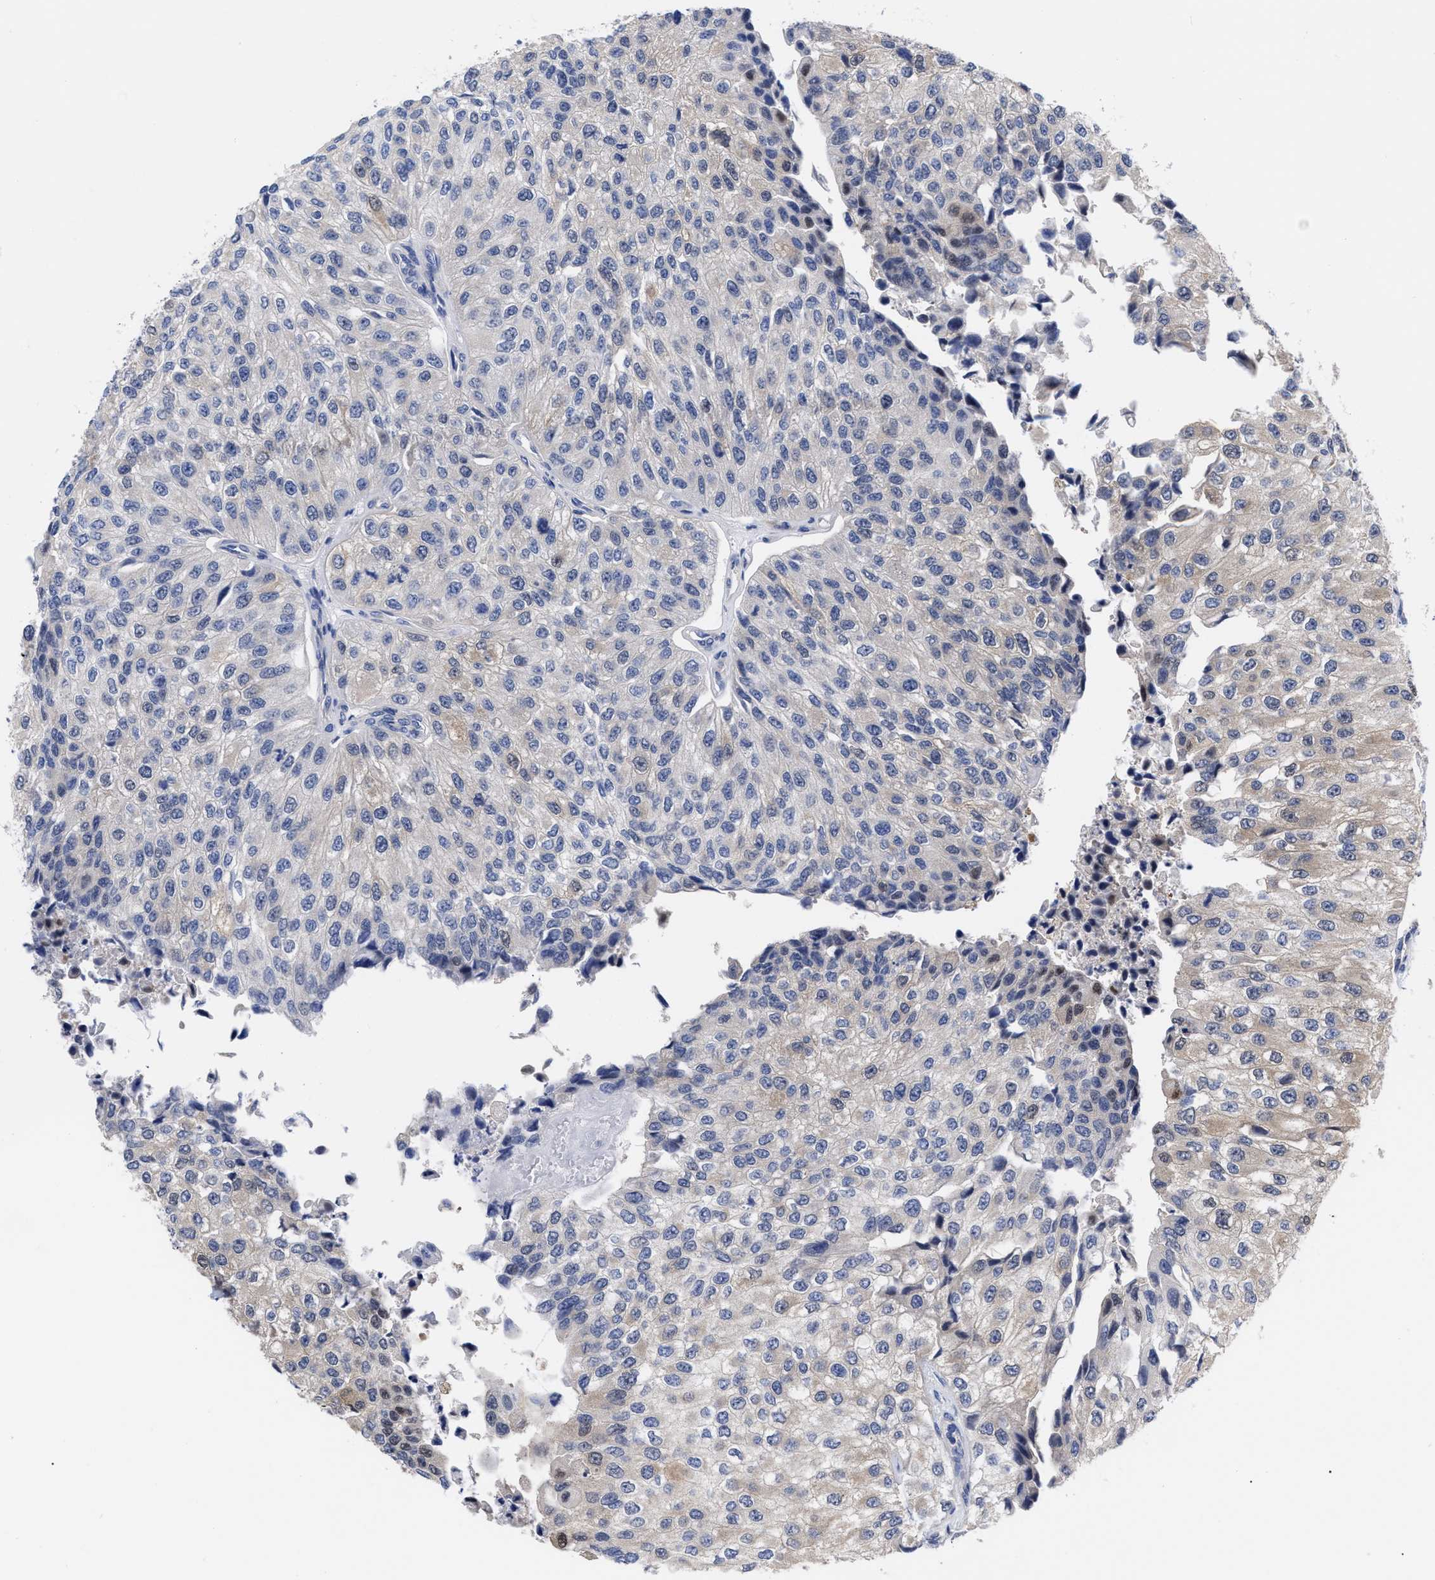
{"staining": {"intensity": "weak", "quantity": "25%-75%", "location": "cytoplasmic/membranous,nuclear"}, "tissue": "urothelial cancer", "cell_type": "Tumor cells", "image_type": "cancer", "snomed": [{"axis": "morphology", "description": "Urothelial carcinoma, High grade"}, {"axis": "topography", "description": "Kidney"}, {"axis": "topography", "description": "Urinary bladder"}], "caption": "High-grade urothelial carcinoma tissue demonstrates weak cytoplasmic/membranous and nuclear positivity in about 25%-75% of tumor cells (IHC, brightfield microscopy, high magnification).", "gene": "IRAG2", "patient": {"sex": "male", "age": 77}}